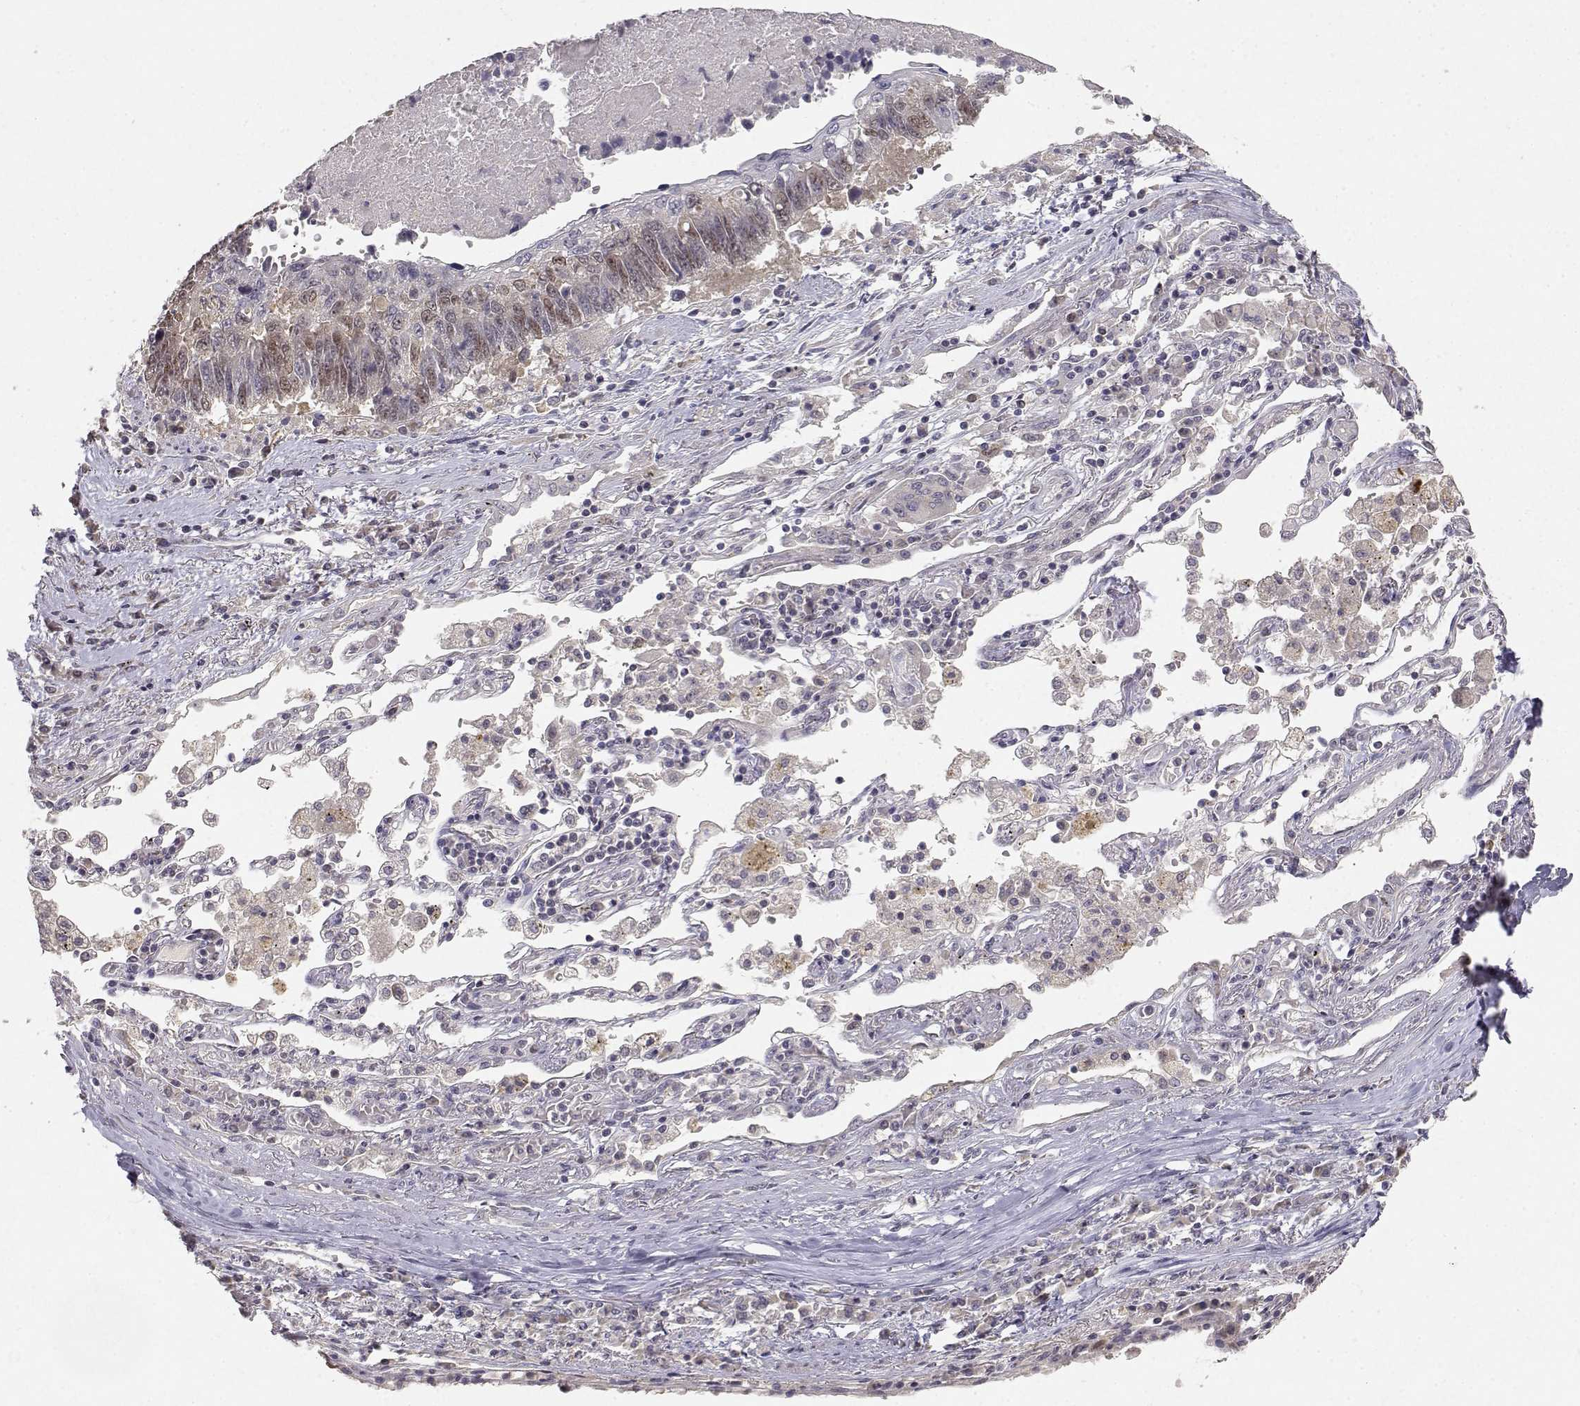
{"staining": {"intensity": "moderate", "quantity": "25%-75%", "location": "nuclear"}, "tissue": "lung cancer", "cell_type": "Tumor cells", "image_type": "cancer", "snomed": [{"axis": "morphology", "description": "Squamous cell carcinoma, NOS"}, {"axis": "topography", "description": "Lung"}], "caption": "This image exhibits lung cancer stained with immunohistochemistry (IHC) to label a protein in brown. The nuclear of tumor cells show moderate positivity for the protein. Nuclei are counter-stained blue.", "gene": "RAD51", "patient": {"sex": "male", "age": 73}}